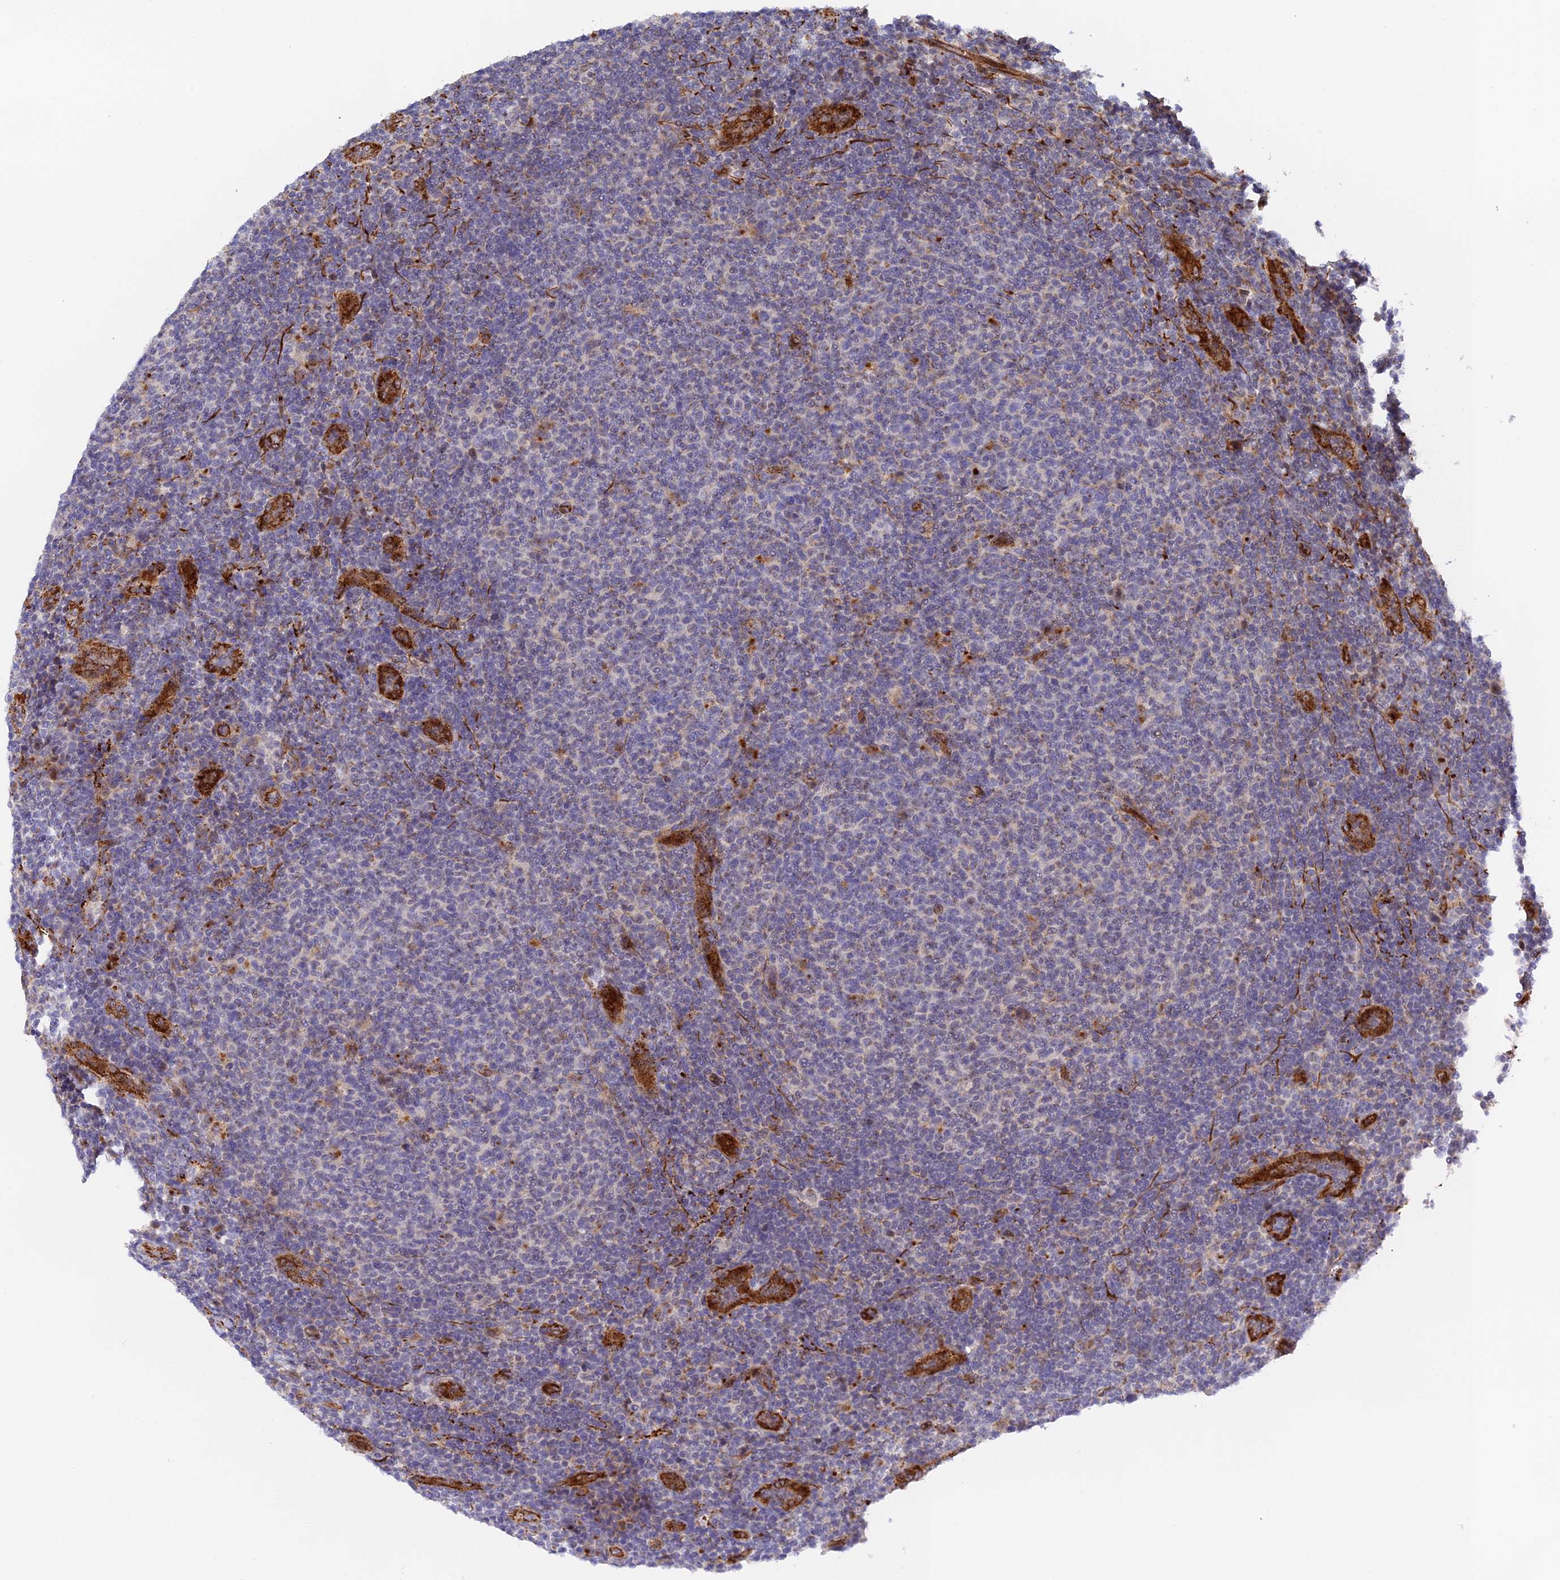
{"staining": {"intensity": "negative", "quantity": "none", "location": "none"}, "tissue": "lymphoma", "cell_type": "Tumor cells", "image_type": "cancer", "snomed": [{"axis": "morphology", "description": "Malignant lymphoma, non-Hodgkin's type, Low grade"}, {"axis": "topography", "description": "Lymph node"}], "caption": "DAB immunohistochemical staining of human malignant lymphoma, non-Hodgkin's type (low-grade) exhibits no significant staining in tumor cells.", "gene": "PPP2R3C", "patient": {"sex": "male", "age": 66}}